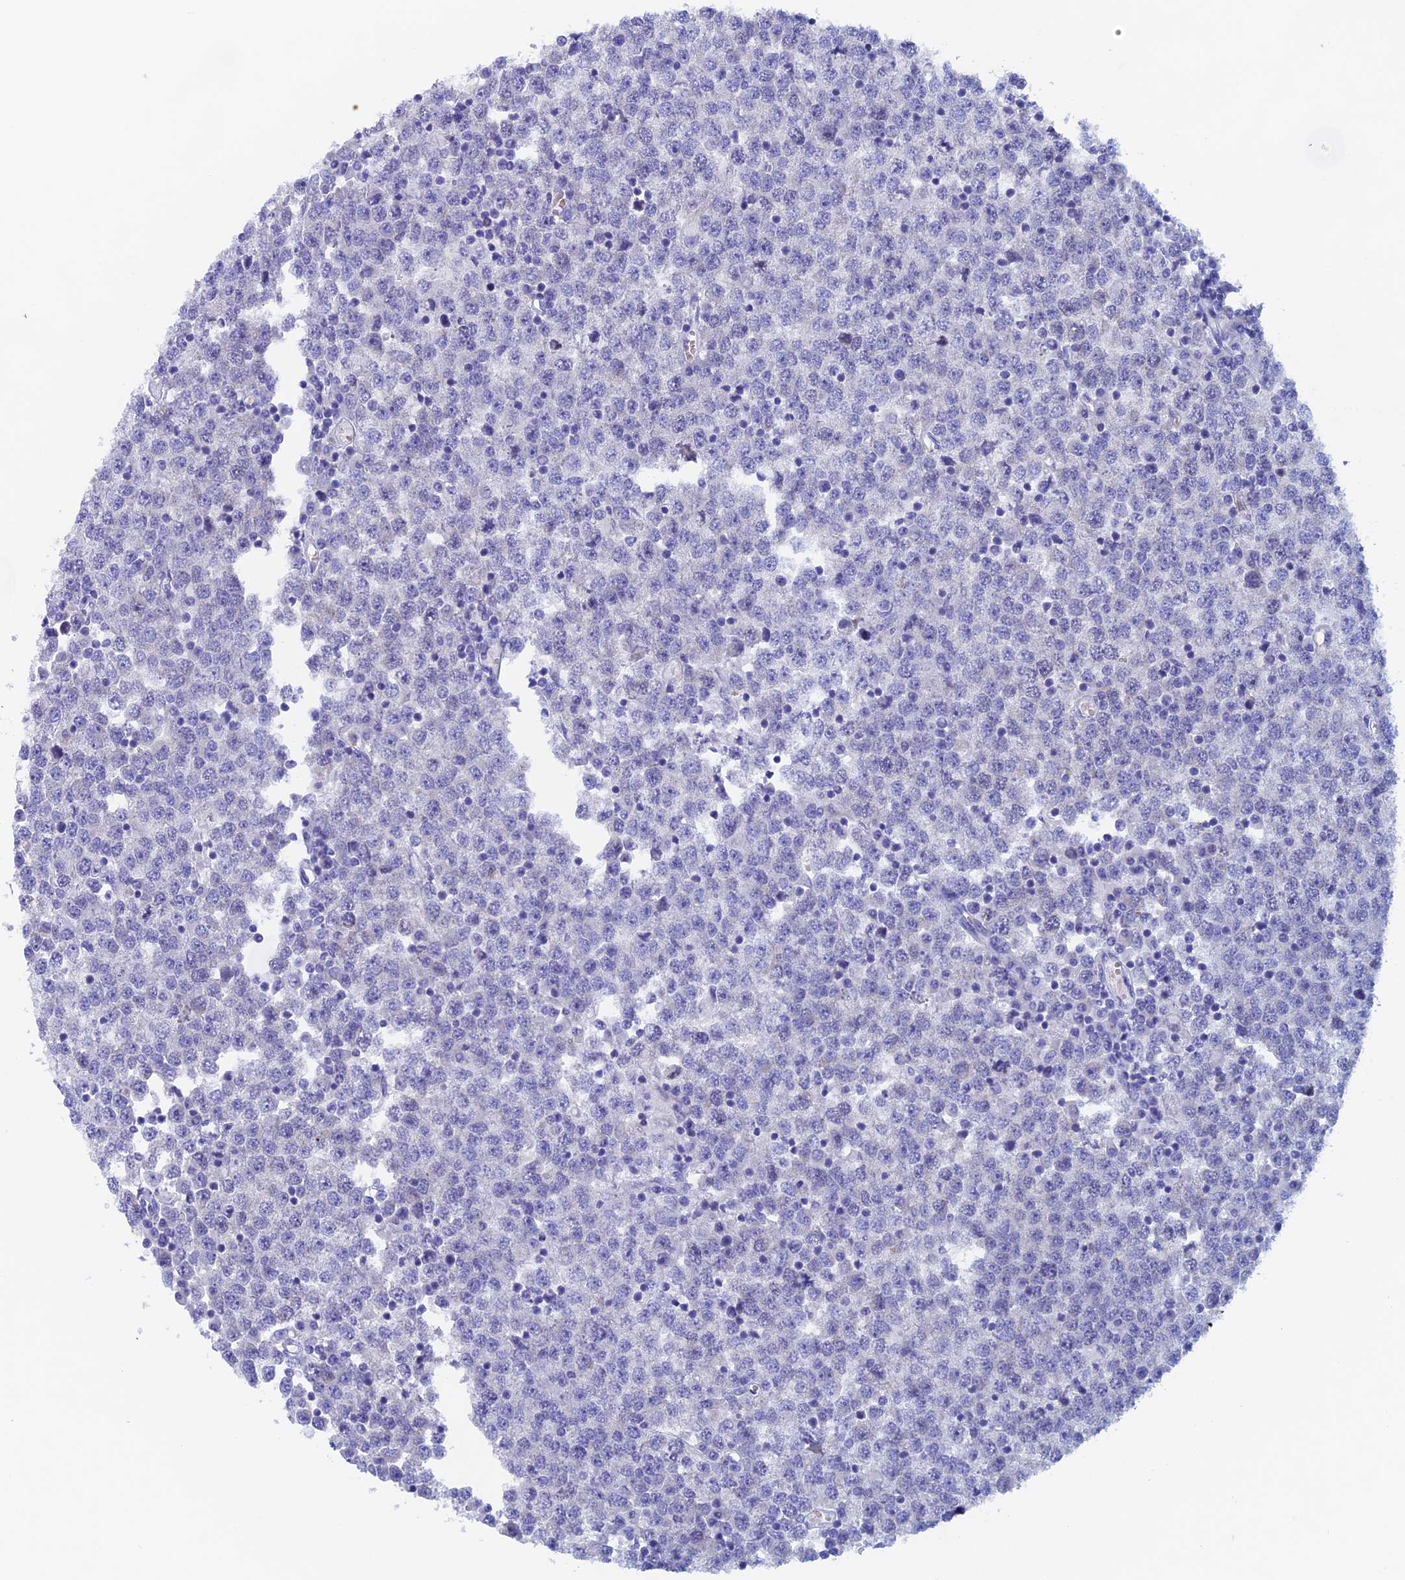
{"staining": {"intensity": "negative", "quantity": "none", "location": "none"}, "tissue": "testis cancer", "cell_type": "Tumor cells", "image_type": "cancer", "snomed": [{"axis": "morphology", "description": "Seminoma, NOS"}, {"axis": "topography", "description": "Testis"}], "caption": "Human seminoma (testis) stained for a protein using immunohistochemistry (IHC) displays no expression in tumor cells.", "gene": "PSMC3IP", "patient": {"sex": "male", "age": 65}}